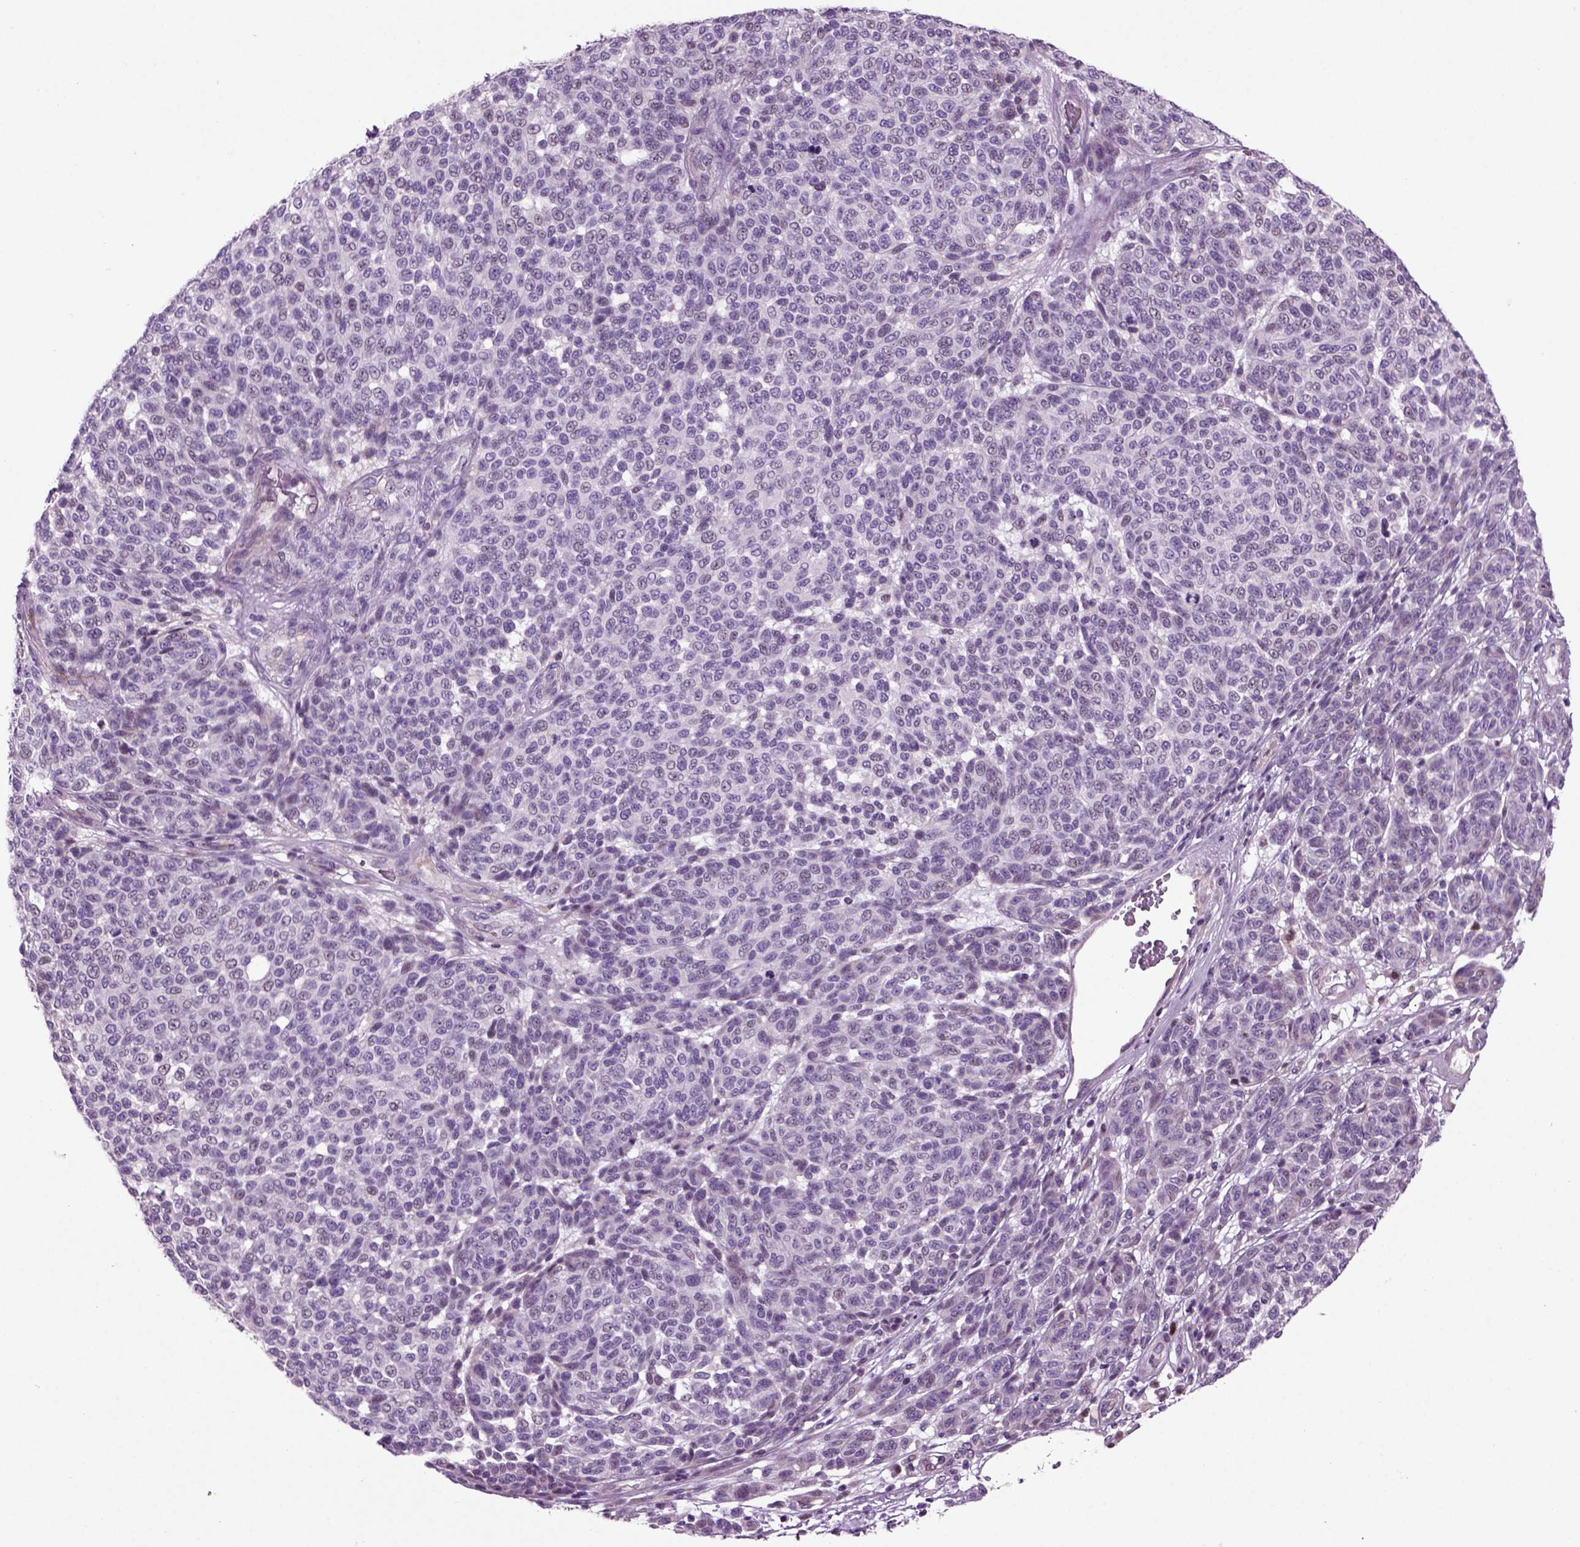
{"staining": {"intensity": "moderate", "quantity": "<25%", "location": "nuclear"}, "tissue": "melanoma", "cell_type": "Tumor cells", "image_type": "cancer", "snomed": [{"axis": "morphology", "description": "Malignant melanoma, NOS"}, {"axis": "topography", "description": "Skin"}], "caption": "There is low levels of moderate nuclear staining in tumor cells of malignant melanoma, as demonstrated by immunohistochemical staining (brown color).", "gene": "ARID3A", "patient": {"sex": "male", "age": 59}}